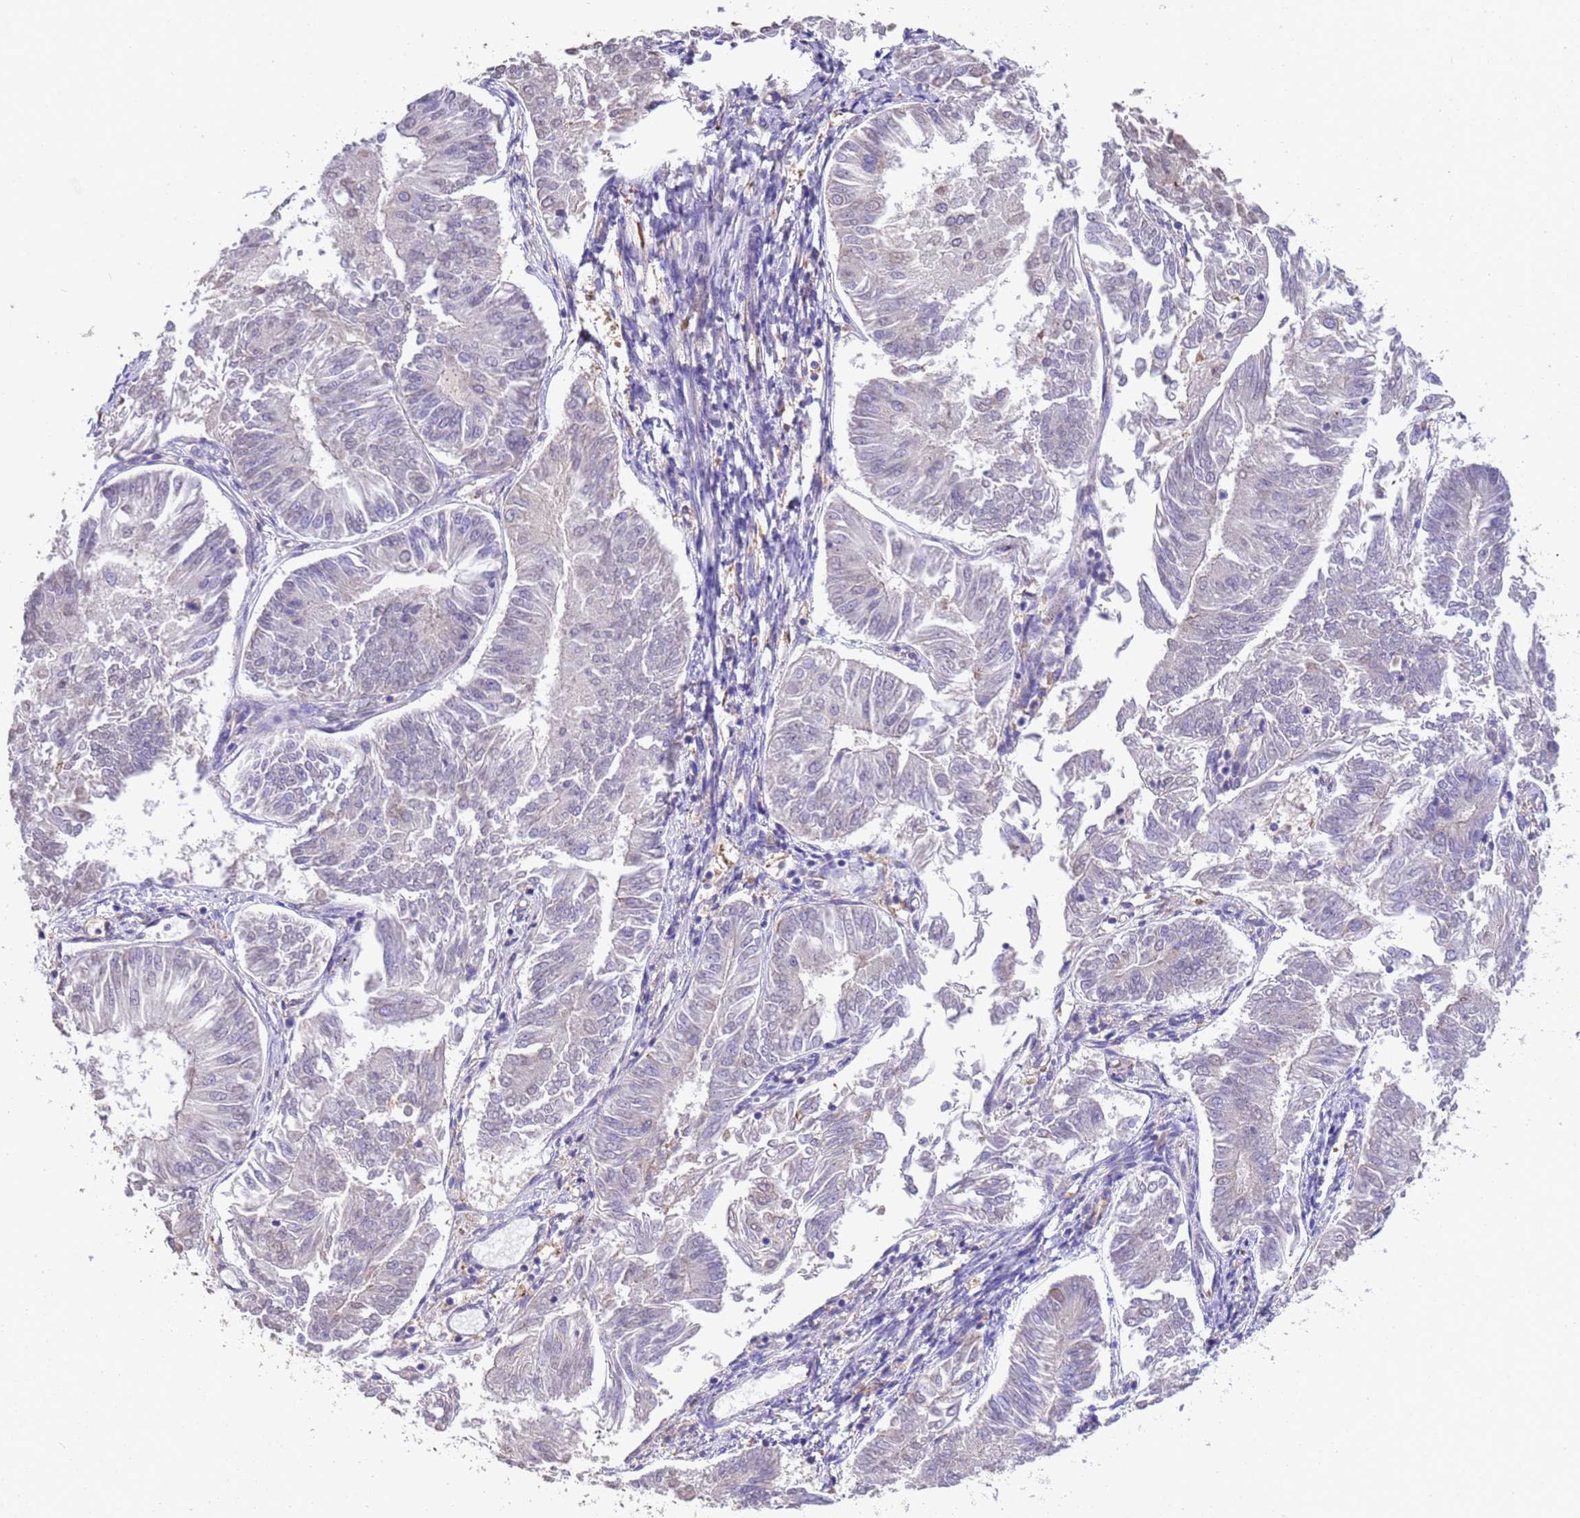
{"staining": {"intensity": "negative", "quantity": "none", "location": "none"}, "tissue": "endometrial cancer", "cell_type": "Tumor cells", "image_type": "cancer", "snomed": [{"axis": "morphology", "description": "Adenocarcinoma, NOS"}, {"axis": "topography", "description": "Endometrium"}], "caption": "The micrograph demonstrates no staining of tumor cells in endometrial cancer.", "gene": "NPHP1", "patient": {"sex": "female", "age": 58}}